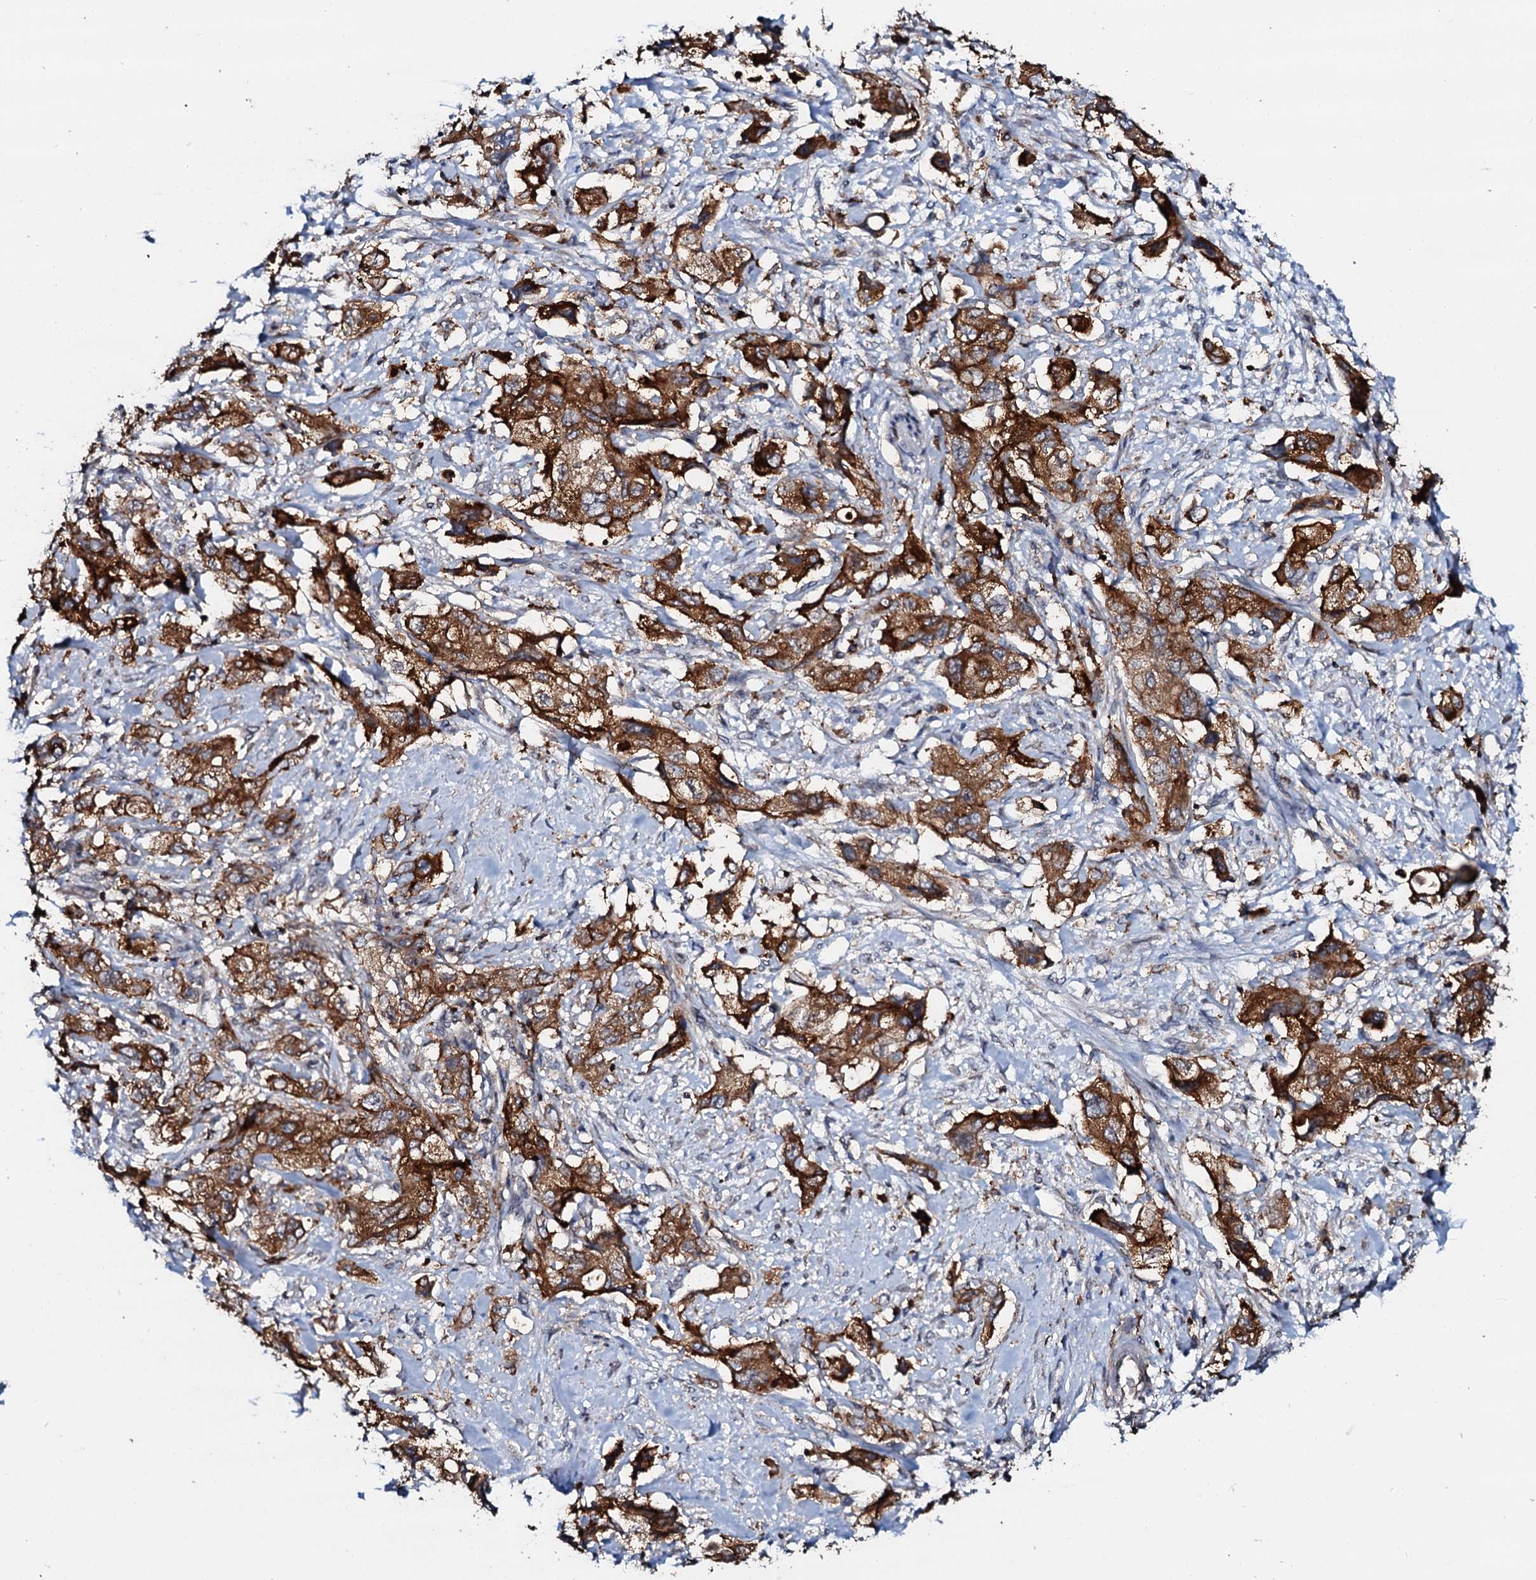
{"staining": {"intensity": "strong", "quantity": ">75%", "location": "cytoplasmic/membranous"}, "tissue": "pancreatic cancer", "cell_type": "Tumor cells", "image_type": "cancer", "snomed": [{"axis": "morphology", "description": "Adenocarcinoma, NOS"}, {"axis": "topography", "description": "Pancreas"}], "caption": "Pancreatic cancer (adenocarcinoma) stained with a brown dye displays strong cytoplasmic/membranous positive expression in about >75% of tumor cells.", "gene": "VAMP8", "patient": {"sex": "female", "age": 73}}